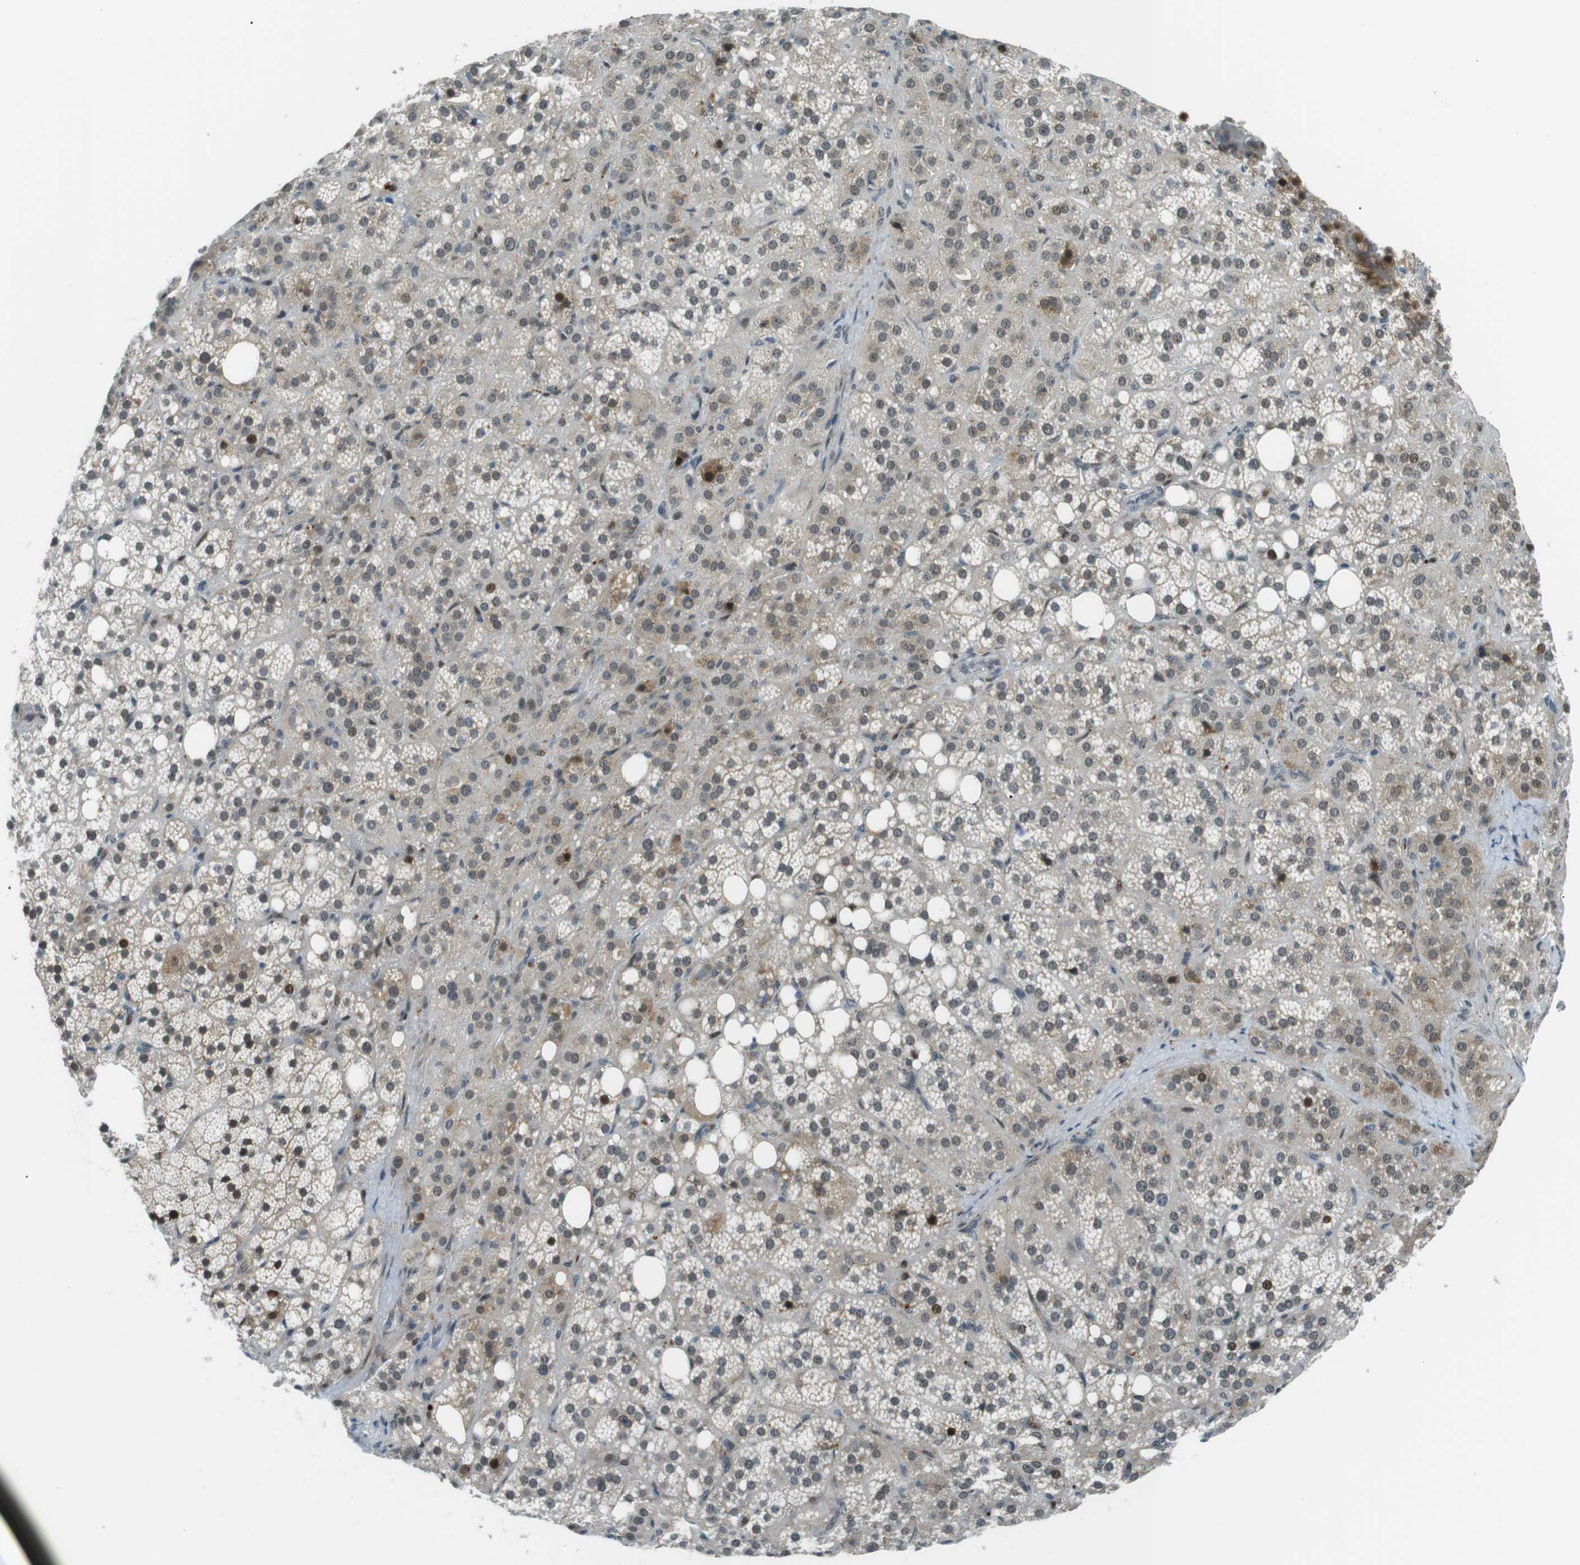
{"staining": {"intensity": "strong", "quantity": "25%-75%", "location": "cytoplasmic/membranous,nuclear"}, "tissue": "adrenal gland", "cell_type": "Glandular cells", "image_type": "normal", "snomed": [{"axis": "morphology", "description": "Normal tissue, NOS"}, {"axis": "topography", "description": "Adrenal gland"}], "caption": "Strong cytoplasmic/membranous,nuclear protein expression is seen in about 25%-75% of glandular cells in adrenal gland. The staining is performed using DAB brown chromogen to label protein expression. The nuclei are counter-stained blue using hematoxylin.", "gene": "PJA1", "patient": {"sex": "female", "age": 59}}